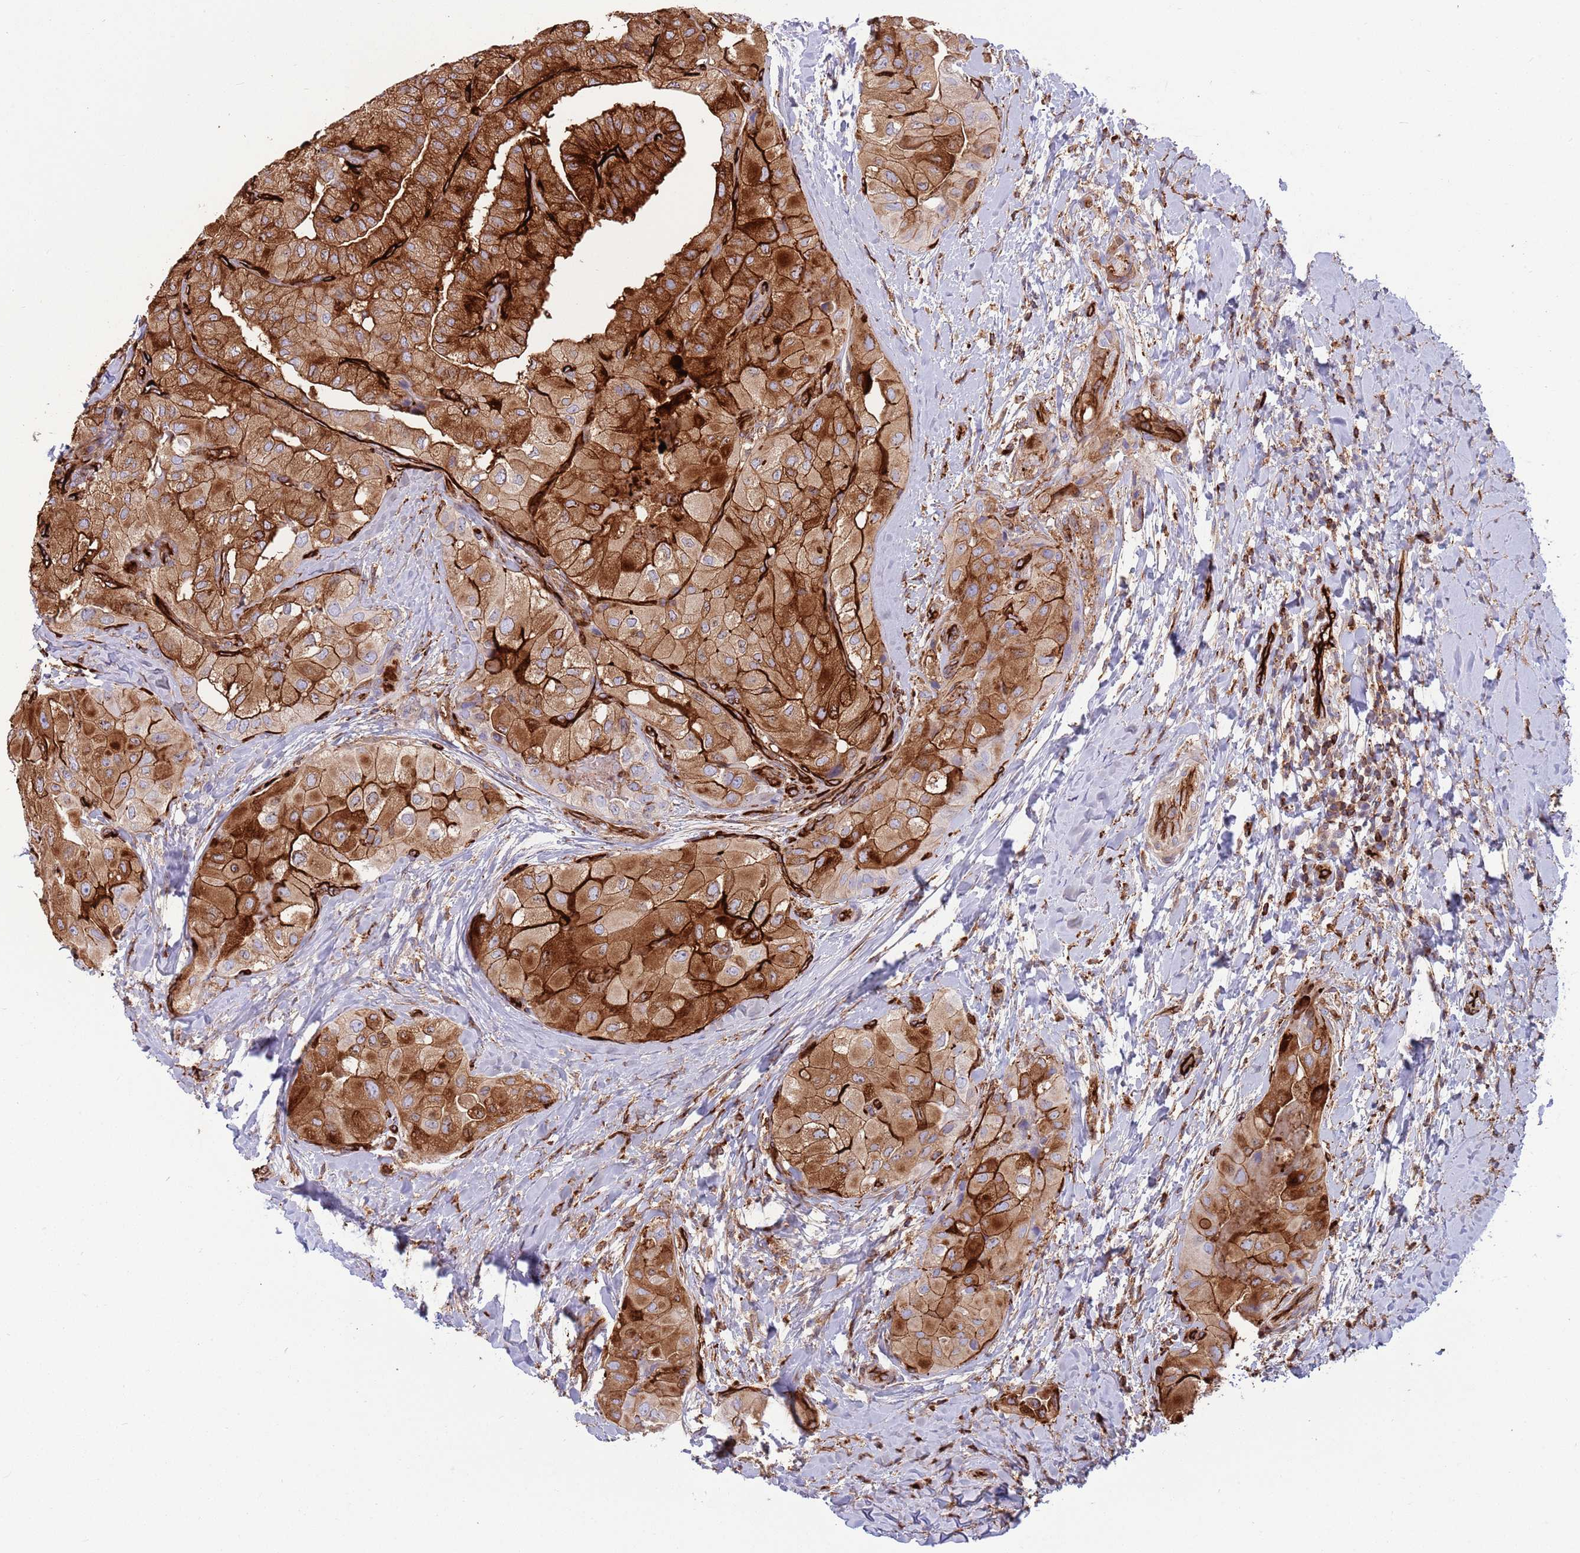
{"staining": {"intensity": "strong", "quantity": ">75%", "location": "cytoplasmic/membranous"}, "tissue": "thyroid cancer", "cell_type": "Tumor cells", "image_type": "cancer", "snomed": [{"axis": "morphology", "description": "Normal tissue, NOS"}, {"axis": "morphology", "description": "Papillary adenocarcinoma, NOS"}, {"axis": "topography", "description": "Thyroid gland"}], "caption": "Brown immunohistochemical staining in thyroid cancer (papillary adenocarcinoma) shows strong cytoplasmic/membranous staining in approximately >75% of tumor cells.", "gene": "KBTBD7", "patient": {"sex": "female", "age": 59}}